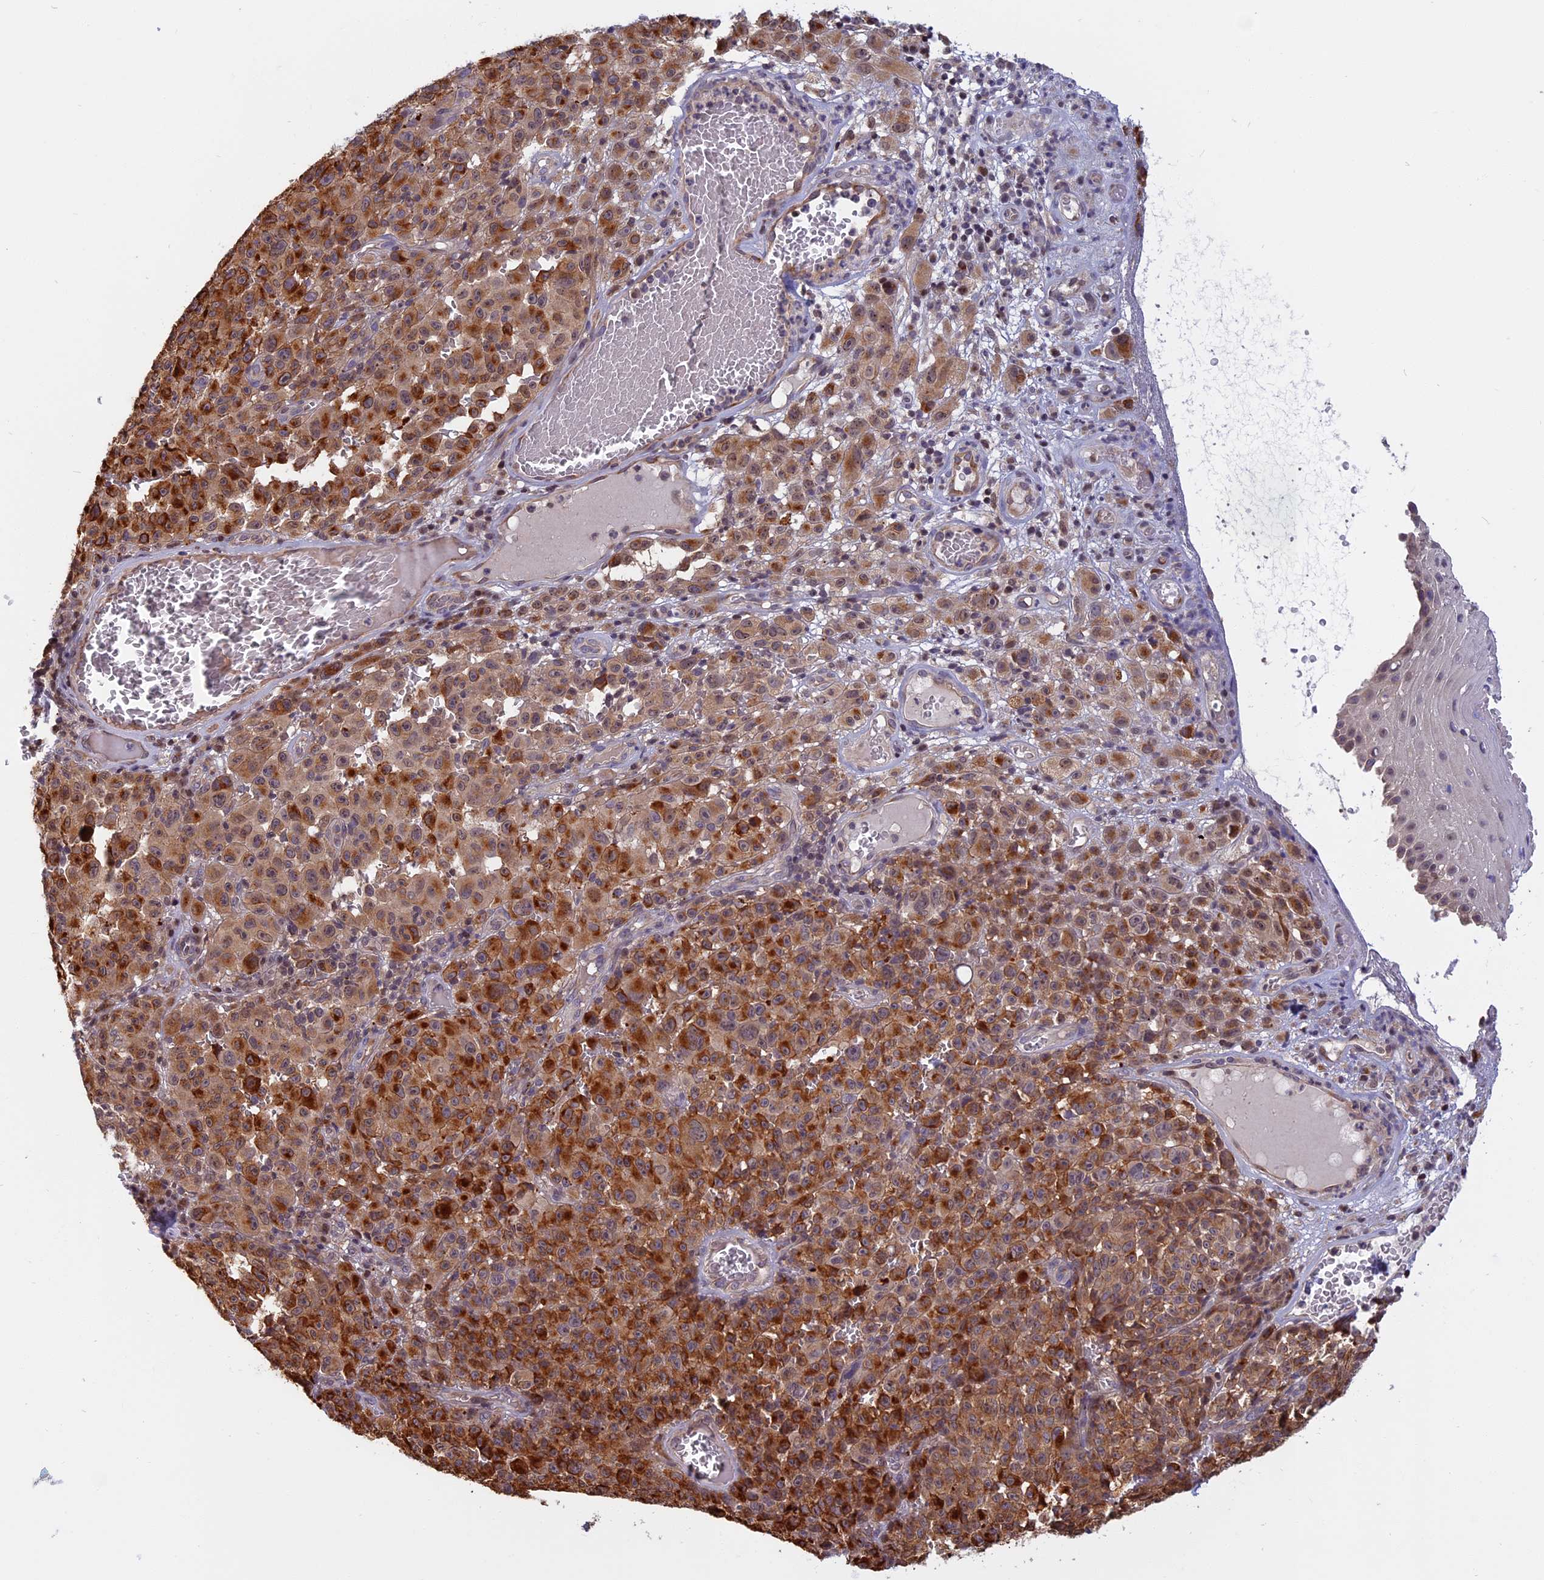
{"staining": {"intensity": "moderate", "quantity": ">75%", "location": "cytoplasmic/membranous"}, "tissue": "melanoma", "cell_type": "Tumor cells", "image_type": "cancer", "snomed": [{"axis": "morphology", "description": "Malignant melanoma, NOS"}, {"axis": "topography", "description": "Skin"}], "caption": "Immunohistochemistry of malignant melanoma reveals medium levels of moderate cytoplasmic/membranous expression in about >75% of tumor cells. (DAB (3,3'-diaminobenzidine) IHC, brown staining for protein, blue staining for nuclei).", "gene": "CCDC113", "patient": {"sex": "female", "age": 82}}